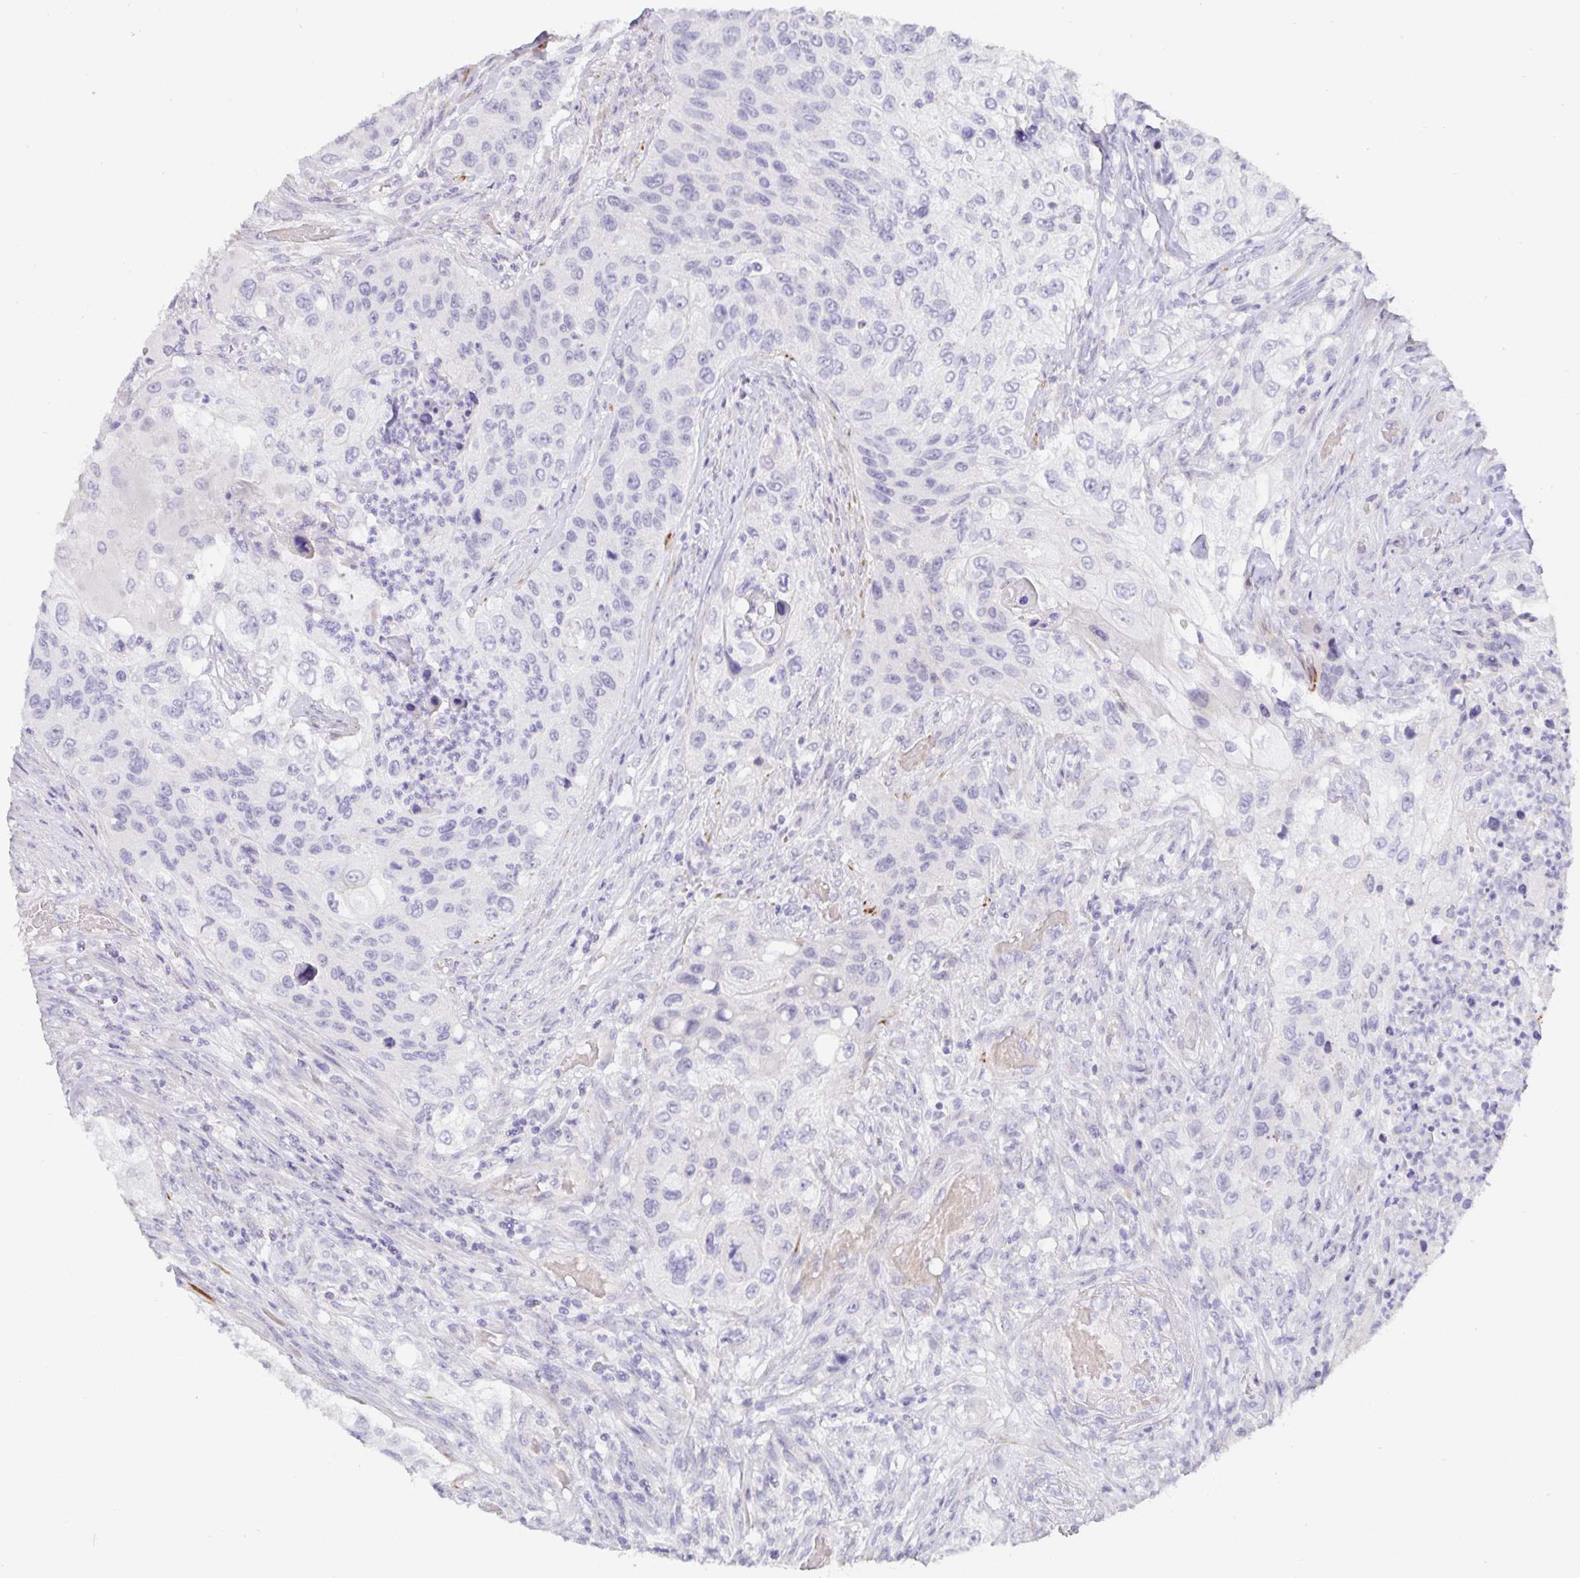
{"staining": {"intensity": "negative", "quantity": "none", "location": "none"}, "tissue": "urothelial cancer", "cell_type": "Tumor cells", "image_type": "cancer", "snomed": [{"axis": "morphology", "description": "Urothelial carcinoma, High grade"}, {"axis": "topography", "description": "Urinary bladder"}], "caption": "High-grade urothelial carcinoma was stained to show a protein in brown. There is no significant expression in tumor cells.", "gene": "PDX1", "patient": {"sex": "female", "age": 60}}